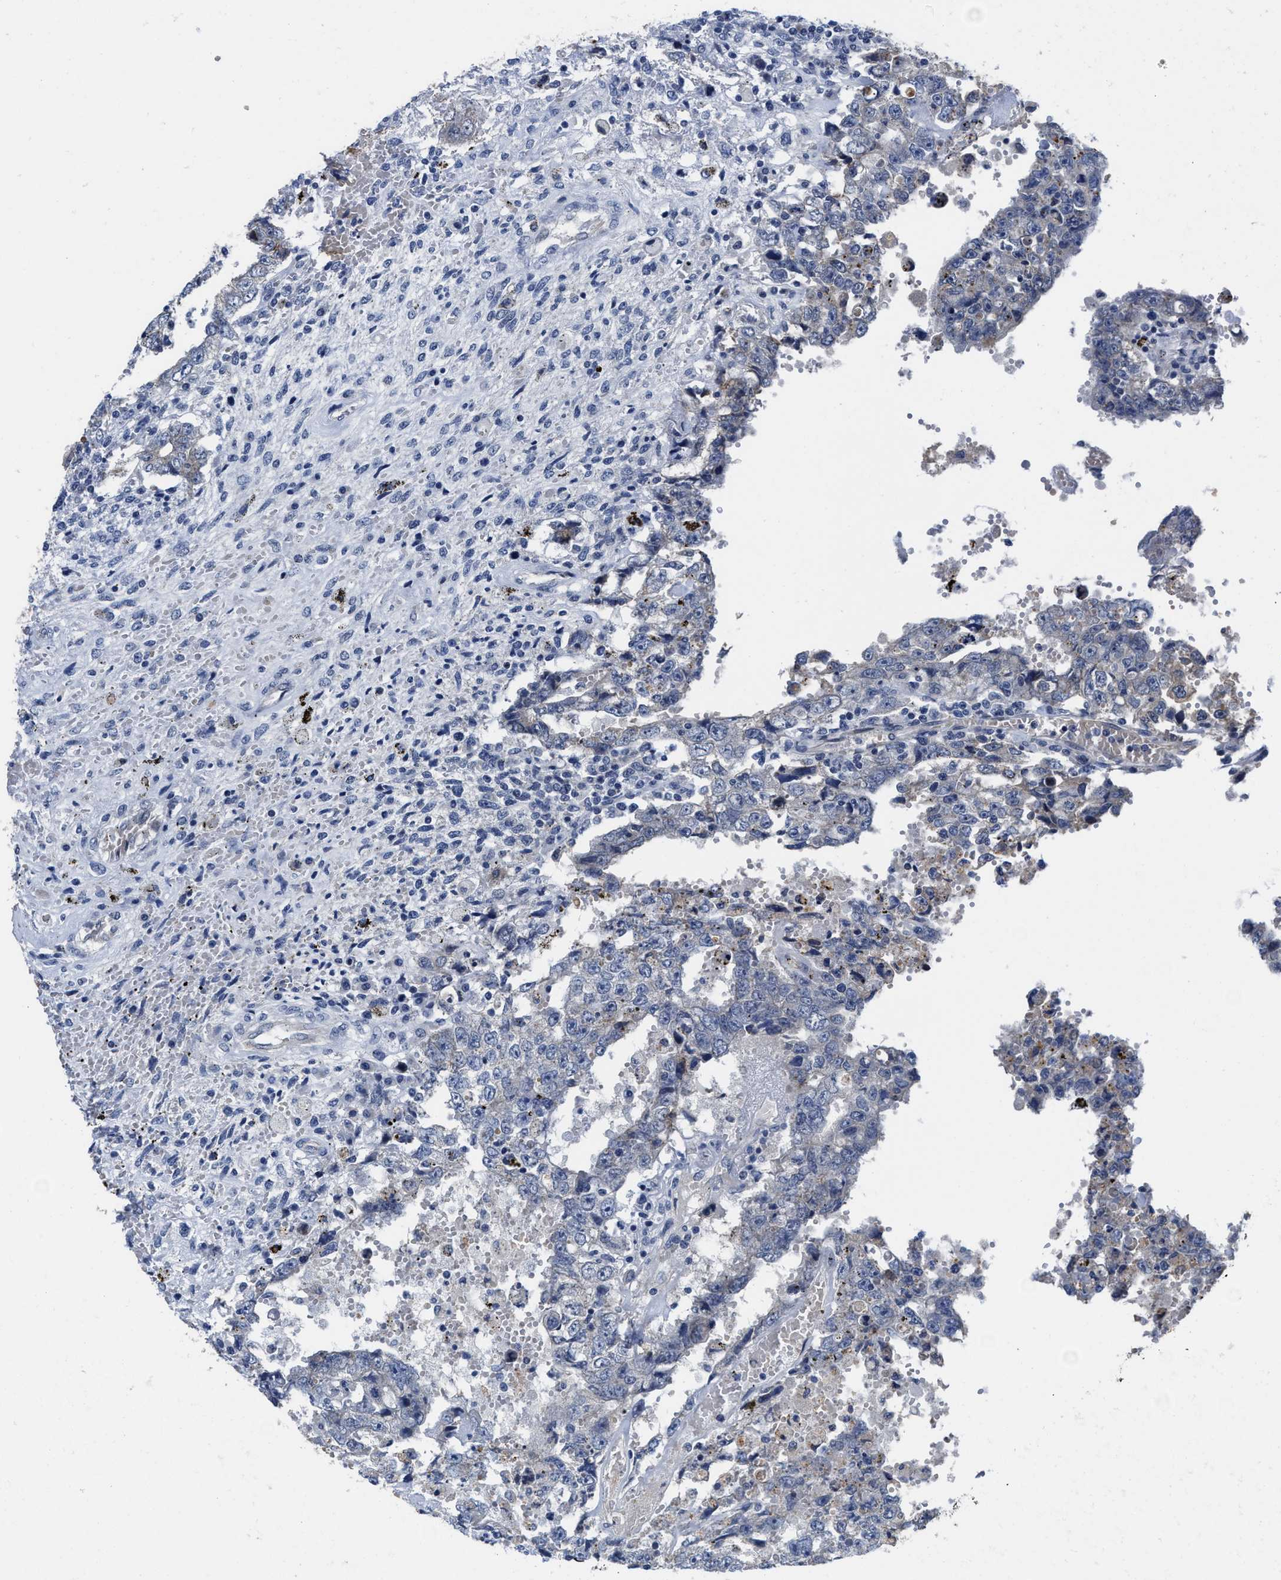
{"staining": {"intensity": "negative", "quantity": "none", "location": "none"}, "tissue": "testis cancer", "cell_type": "Tumor cells", "image_type": "cancer", "snomed": [{"axis": "morphology", "description": "Carcinoma, Embryonal, NOS"}, {"axis": "topography", "description": "Testis"}], "caption": "A high-resolution micrograph shows immunohistochemistry (IHC) staining of testis cancer (embryonal carcinoma), which reveals no significant expression in tumor cells.", "gene": "GHITM", "patient": {"sex": "male", "age": 26}}